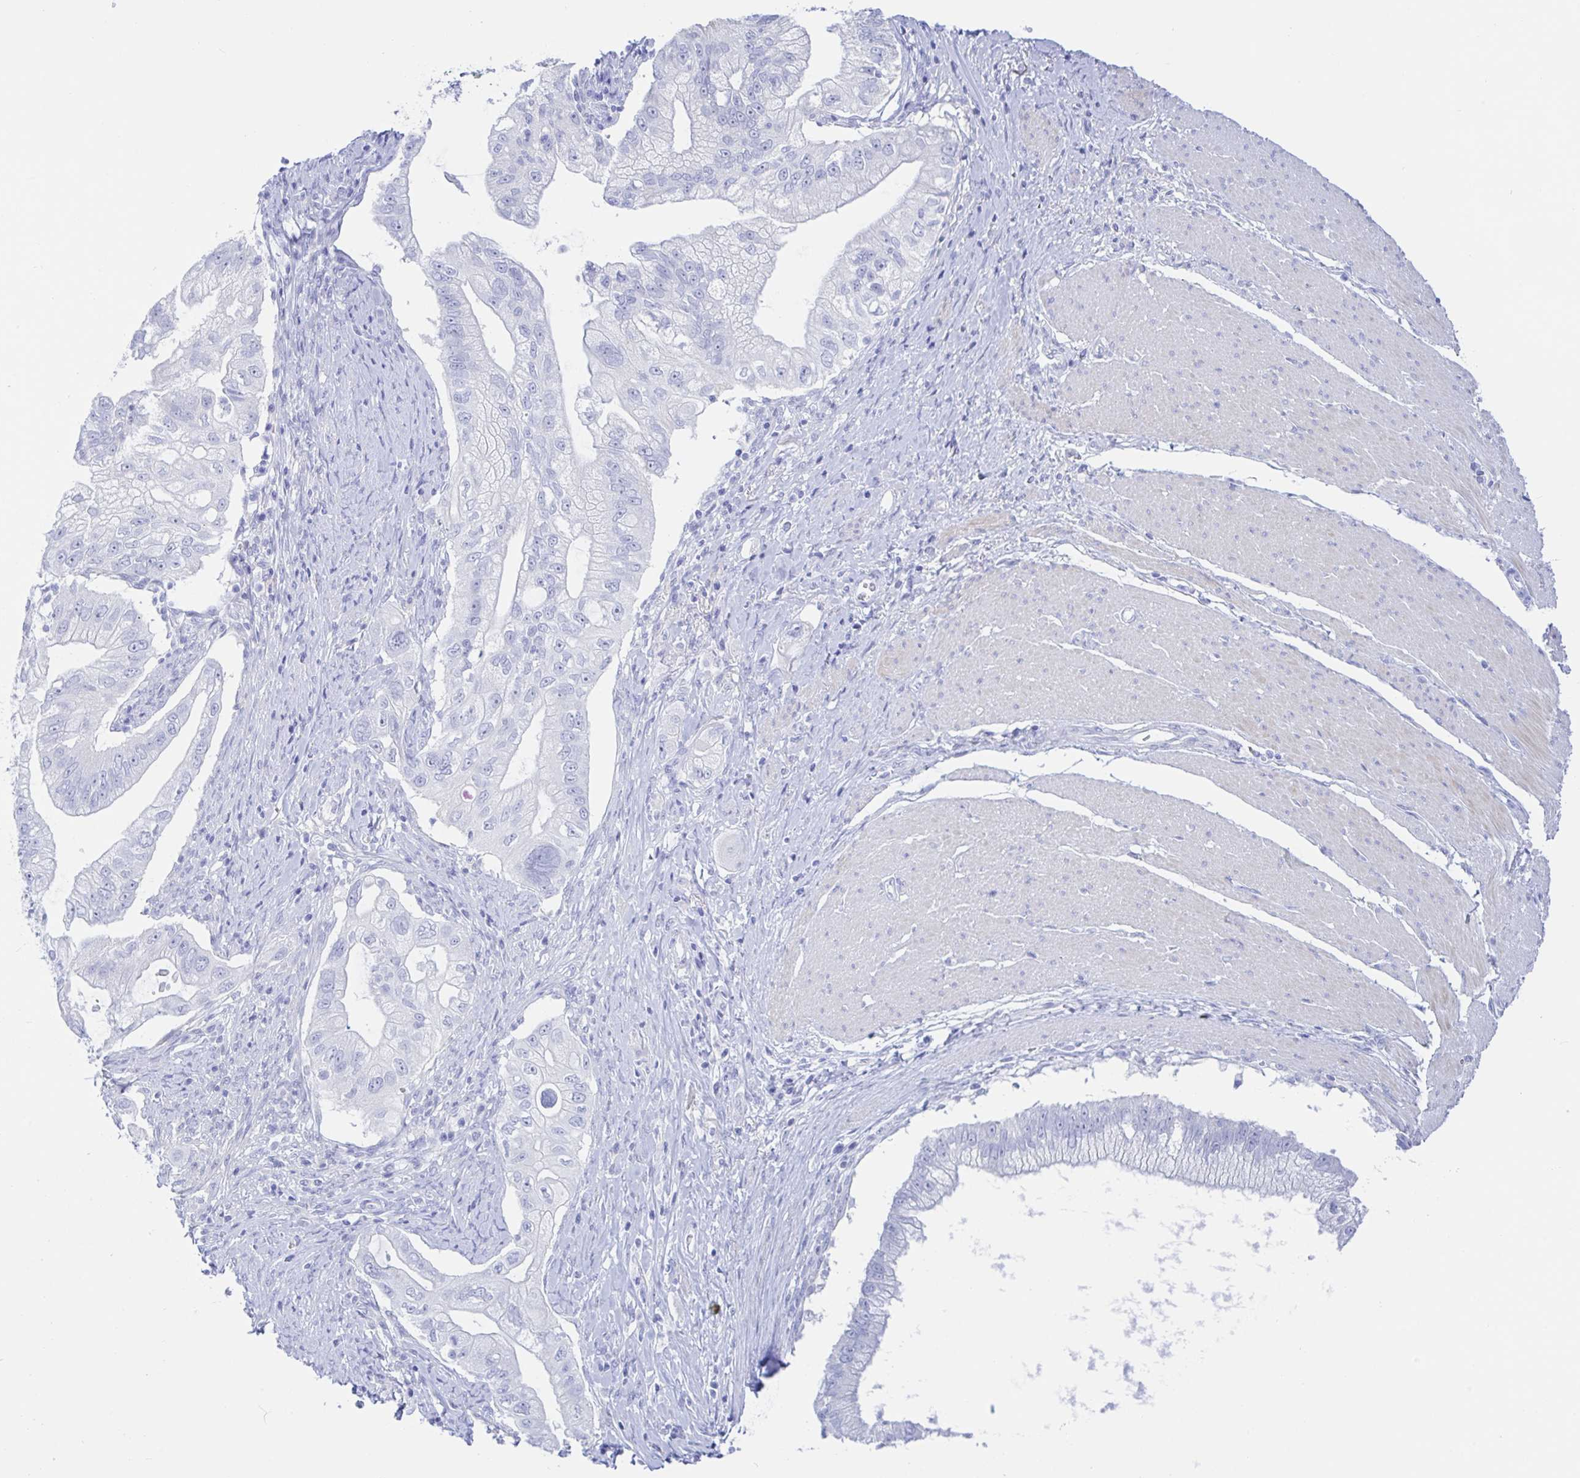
{"staining": {"intensity": "negative", "quantity": "none", "location": "none"}, "tissue": "pancreatic cancer", "cell_type": "Tumor cells", "image_type": "cancer", "snomed": [{"axis": "morphology", "description": "Adenocarcinoma, NOS"}, {"axis": "topography", "description": "Pancreas"}], "caption": "This is an immunohistochemistry micrograph of pancreatic cancer (adenocarcinoma). There is no staining in tumor cells.", "gene": "KCNH6", "patient": {"sex": "male", "age": 70}}